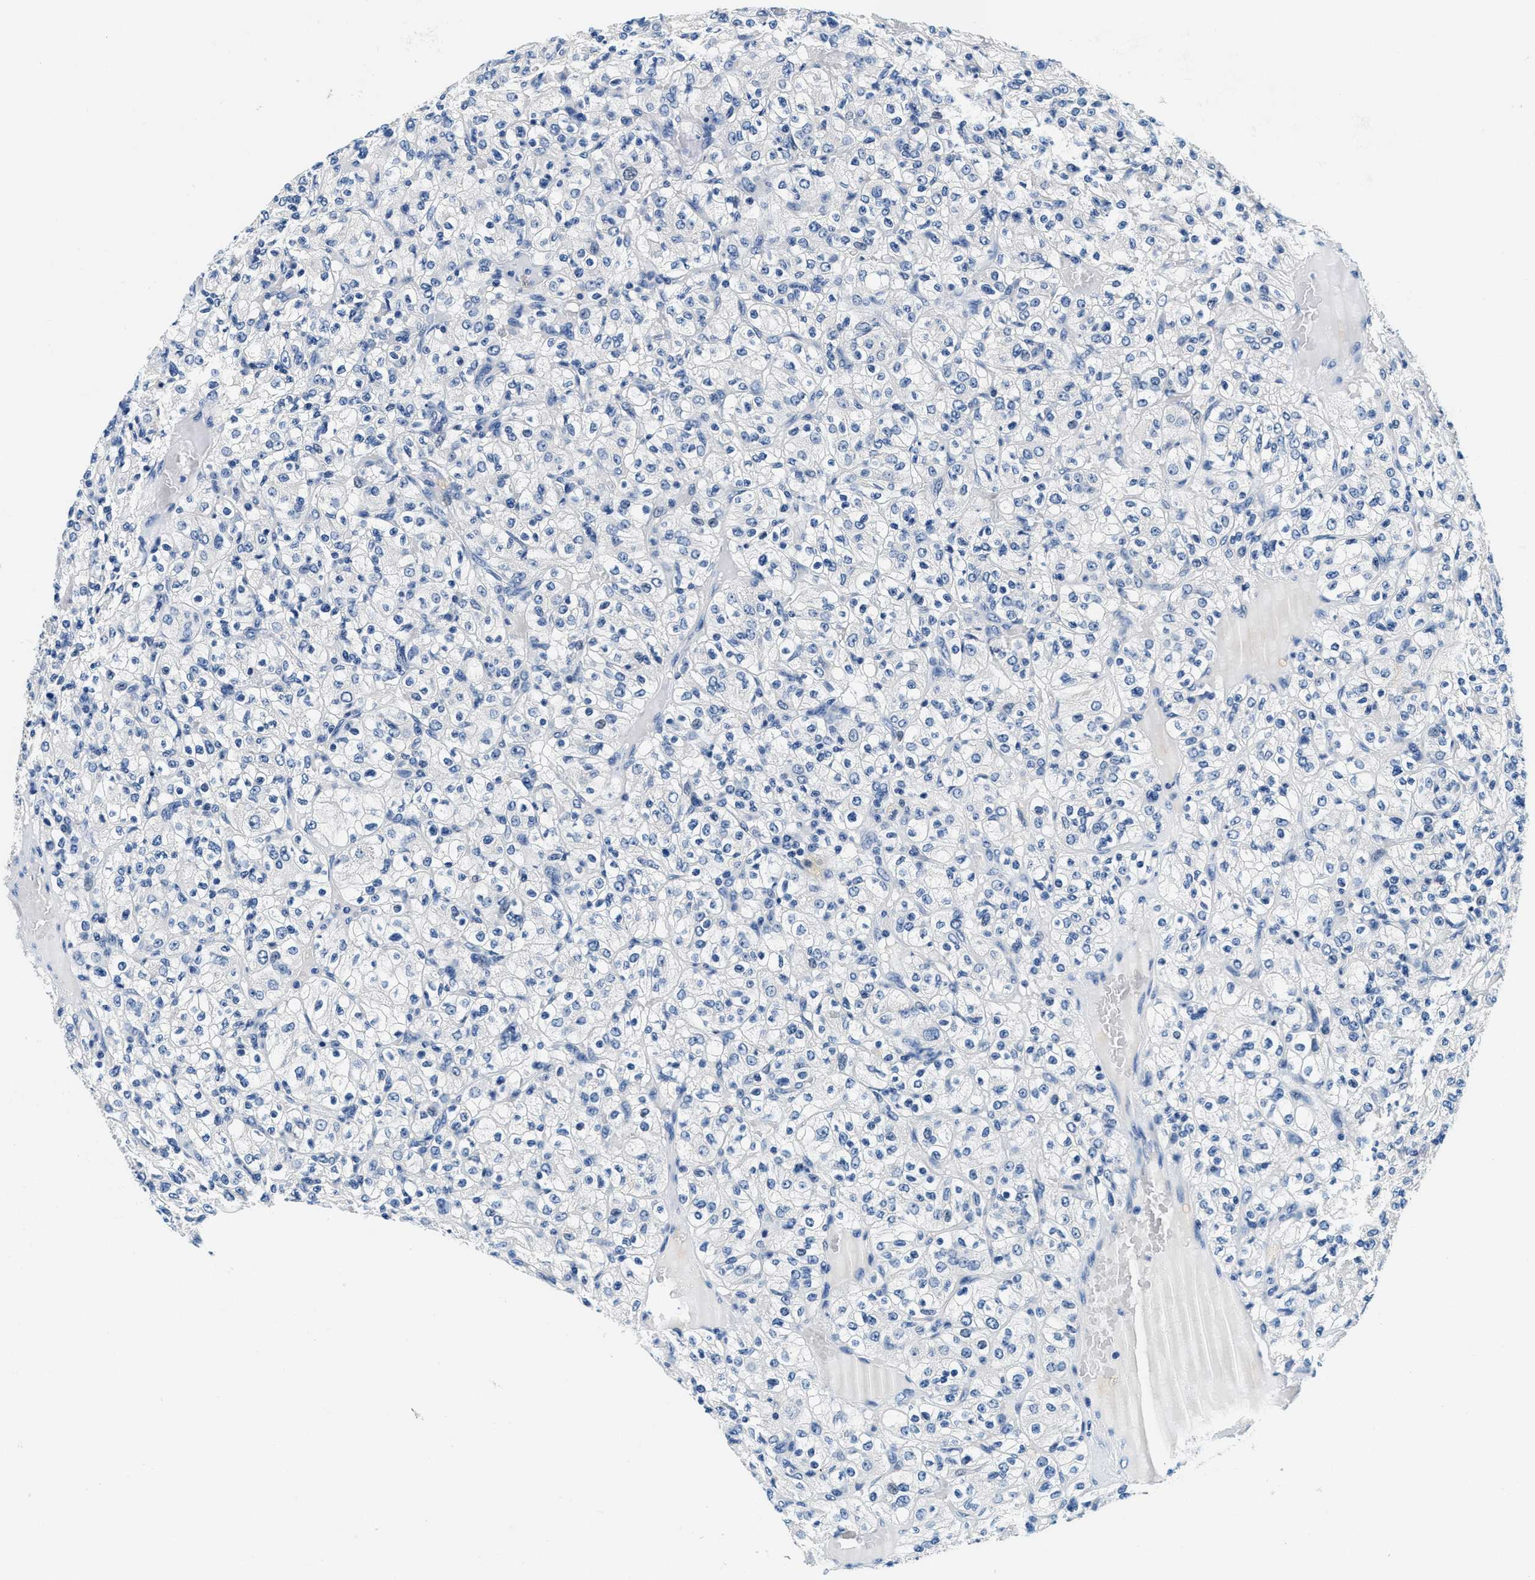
{"staining": {"intensity": "negative", "quantity": "none", "location": "none"}, "tissue": "renal cancer", "cell_type": "Tumor cells", "image_type": "cancer", "snomed": [{"axis": "morphology", "description": "Normal tissue, NOS"}, {"axis": "morphology", "description": "Adenocarcinoma, NOS"}, {"axis": "topography", "description": "Kidney"}], "caption": "Renal cancer (adenocarcinoma) was stained to show a protein in brown. There is no significant expression in tumor cells.", "gene": "GSTM3", "patient": {"sex": "female", "age": 72}}